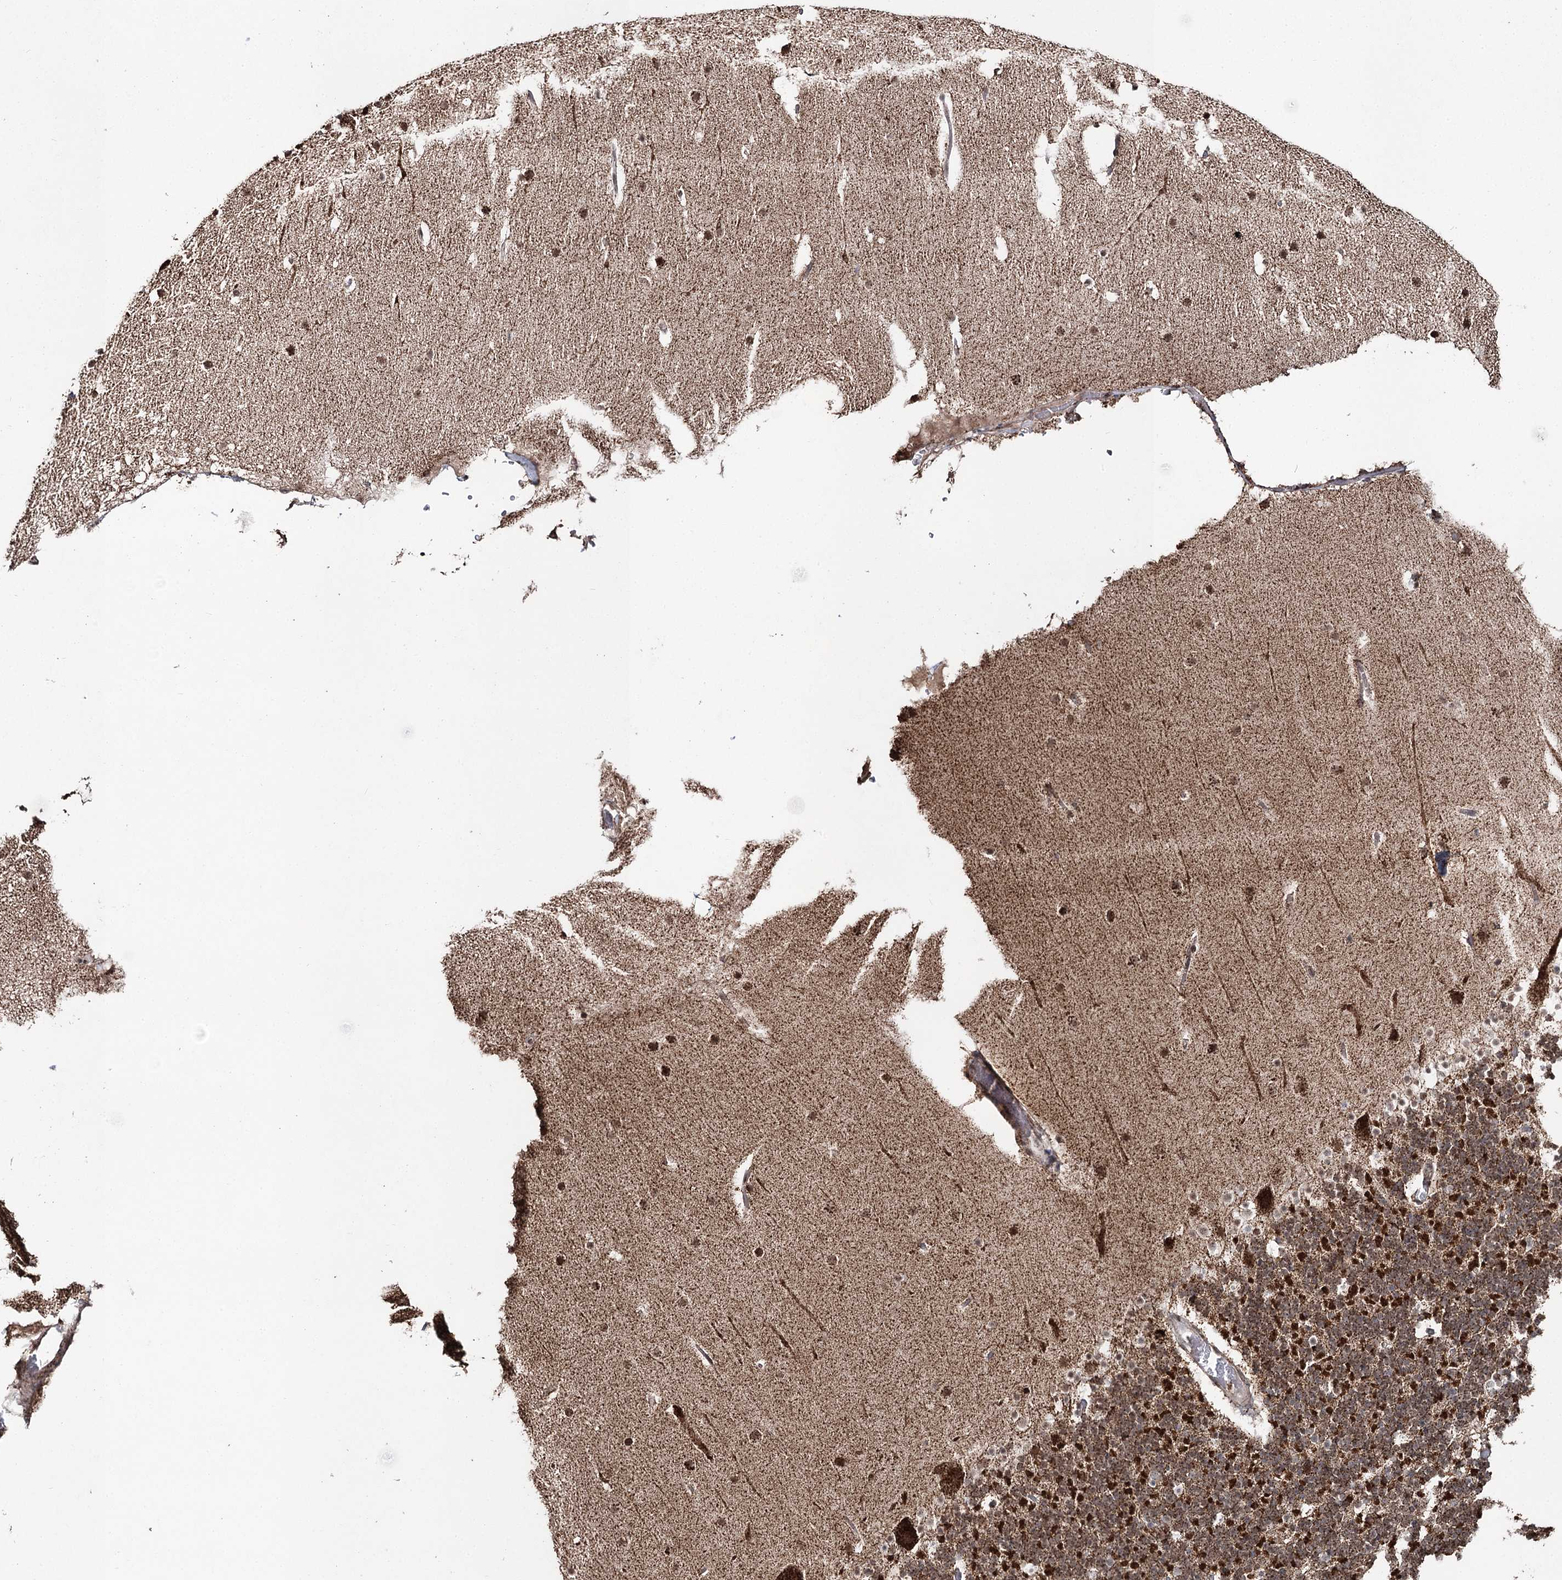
{"staining": {"intensity": "strong", "quantity": ">75%", "location": "cytoplasmic/membranous"}, "tissue": "cerebellum", "cell_type": "Cells in granular layer", "image_type": "normal", "snomed": [{"axis": "morphology", "description": "Normal tissue, NOS"}, {"axis": "topography", "description": "Cerebellum"}], "caption": "This micrograph displays immunohistochemistry (IHC) staining of unremarkable human cerebellum, with high strong cytoplasmic/membranous staining in approximately >75% of cells in granular layer.", "gene": "PDHX", "patient": {"sex": "male", "age": 57}}